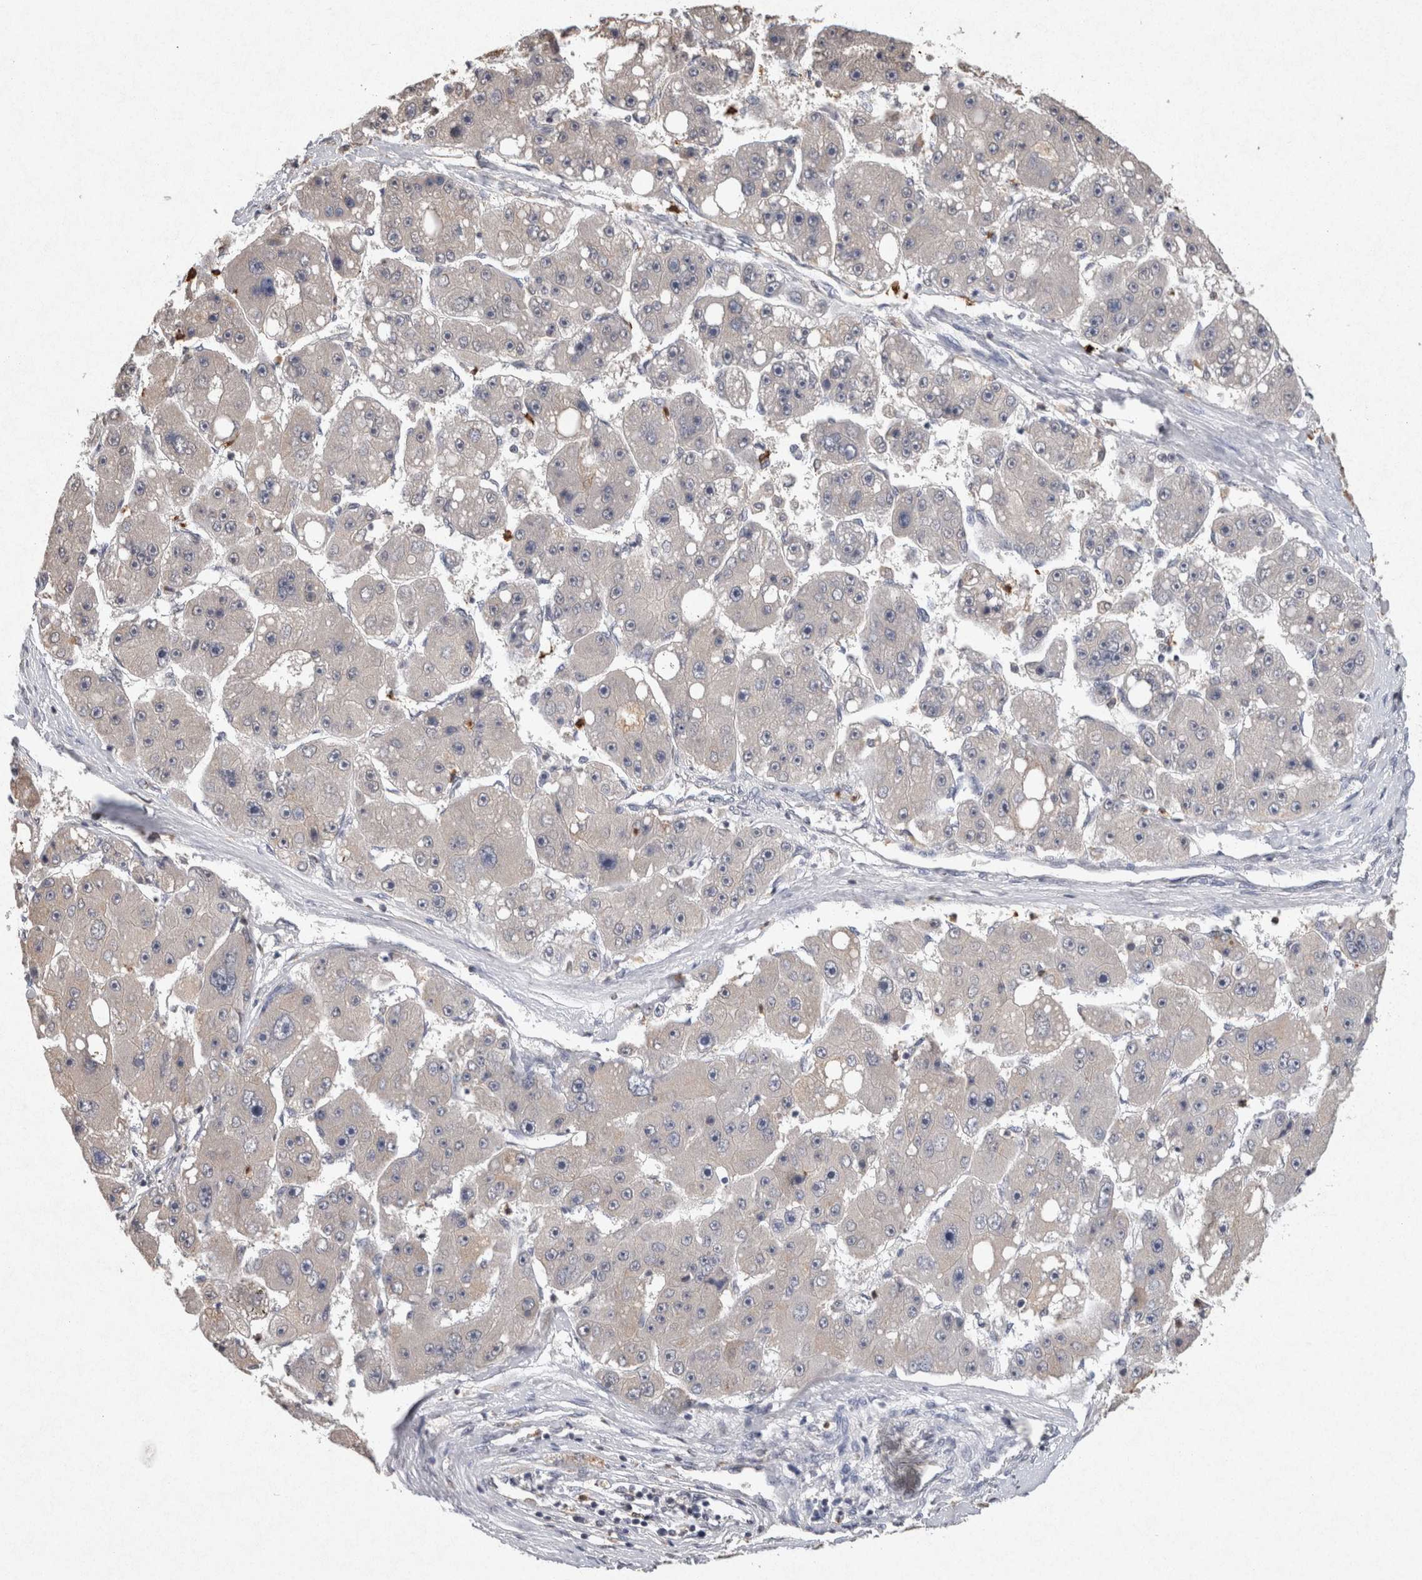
{"staining": {"intensity": "negative", "quantity": "none", "location": "none"}, "tissue": "liver cancer", "cell_type": "Tumor cells", "image_type": "cancer", "snomed": [{"axis": "morphology", "description": "Carcinoma, Hepatocellular, NOS"}, {"axis": "topography", "description": "Liver"}], "caption": "DAB (3,3'-diaminobenzidine) immunohistochemical staining of human liver cancer shows no significant staining in tumor cells.", "gene": "FABP7", "patient": {"sex": "female", "age": 61}}